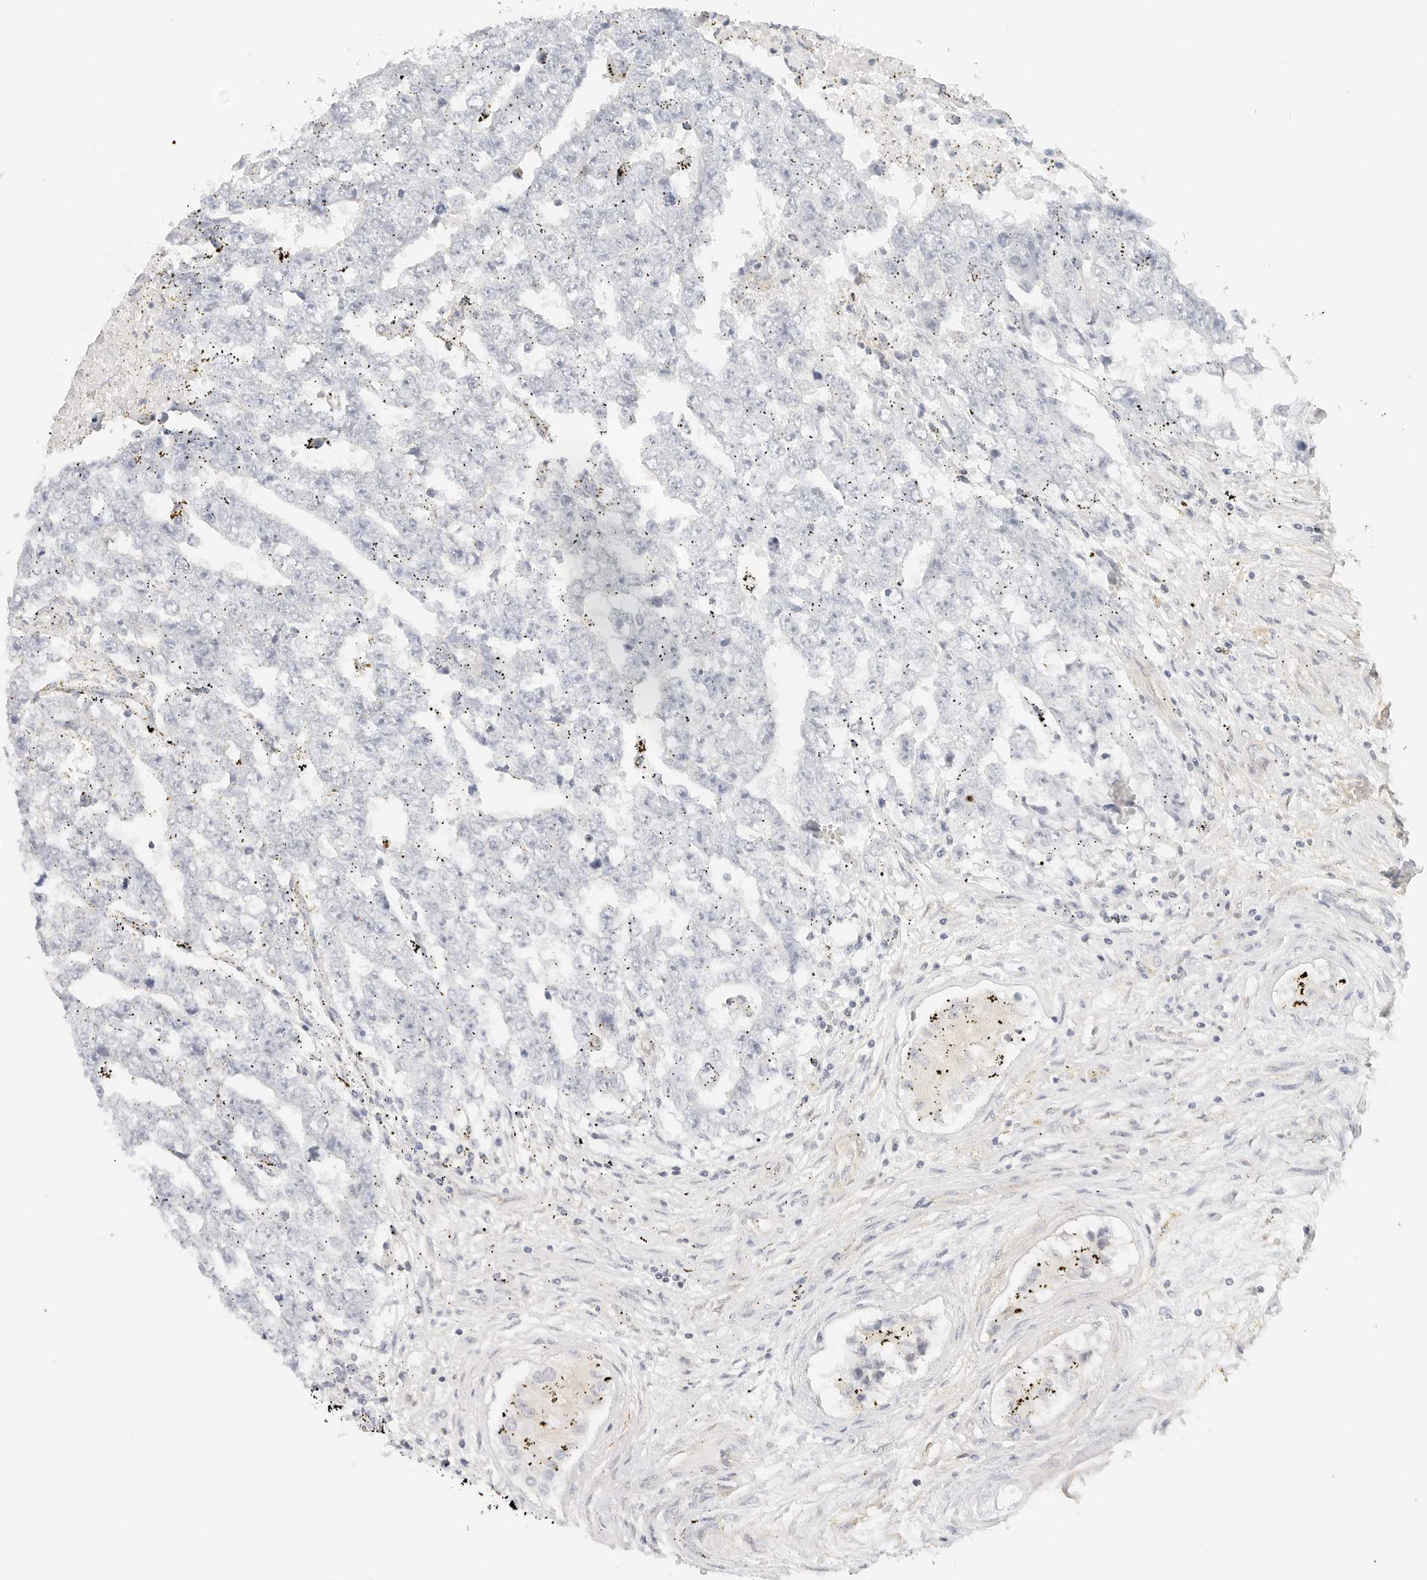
{"staining": {"intensity": "negative", "quantity": "none", "location": "none"}, "tissue": "testis cancer", "cell_type": "Tumor cells", "image_type": "cancer", "snomed": [{"axis": "morphology", "description": "Carcinoma, Embryonal, NOS"}, {"axis": "topography", "description": "Testis"}], "caption": "There is no significant expression in tumor cells of embryonal carcinoma (testis). (Stains: DAB immunohistochemistry (IHC) with hematoxylin counter stain, Microscopy: brightfield microscopy at high magnification).", "gene": "PCDH19", "patient": {"sex": "male", "age": 25}}